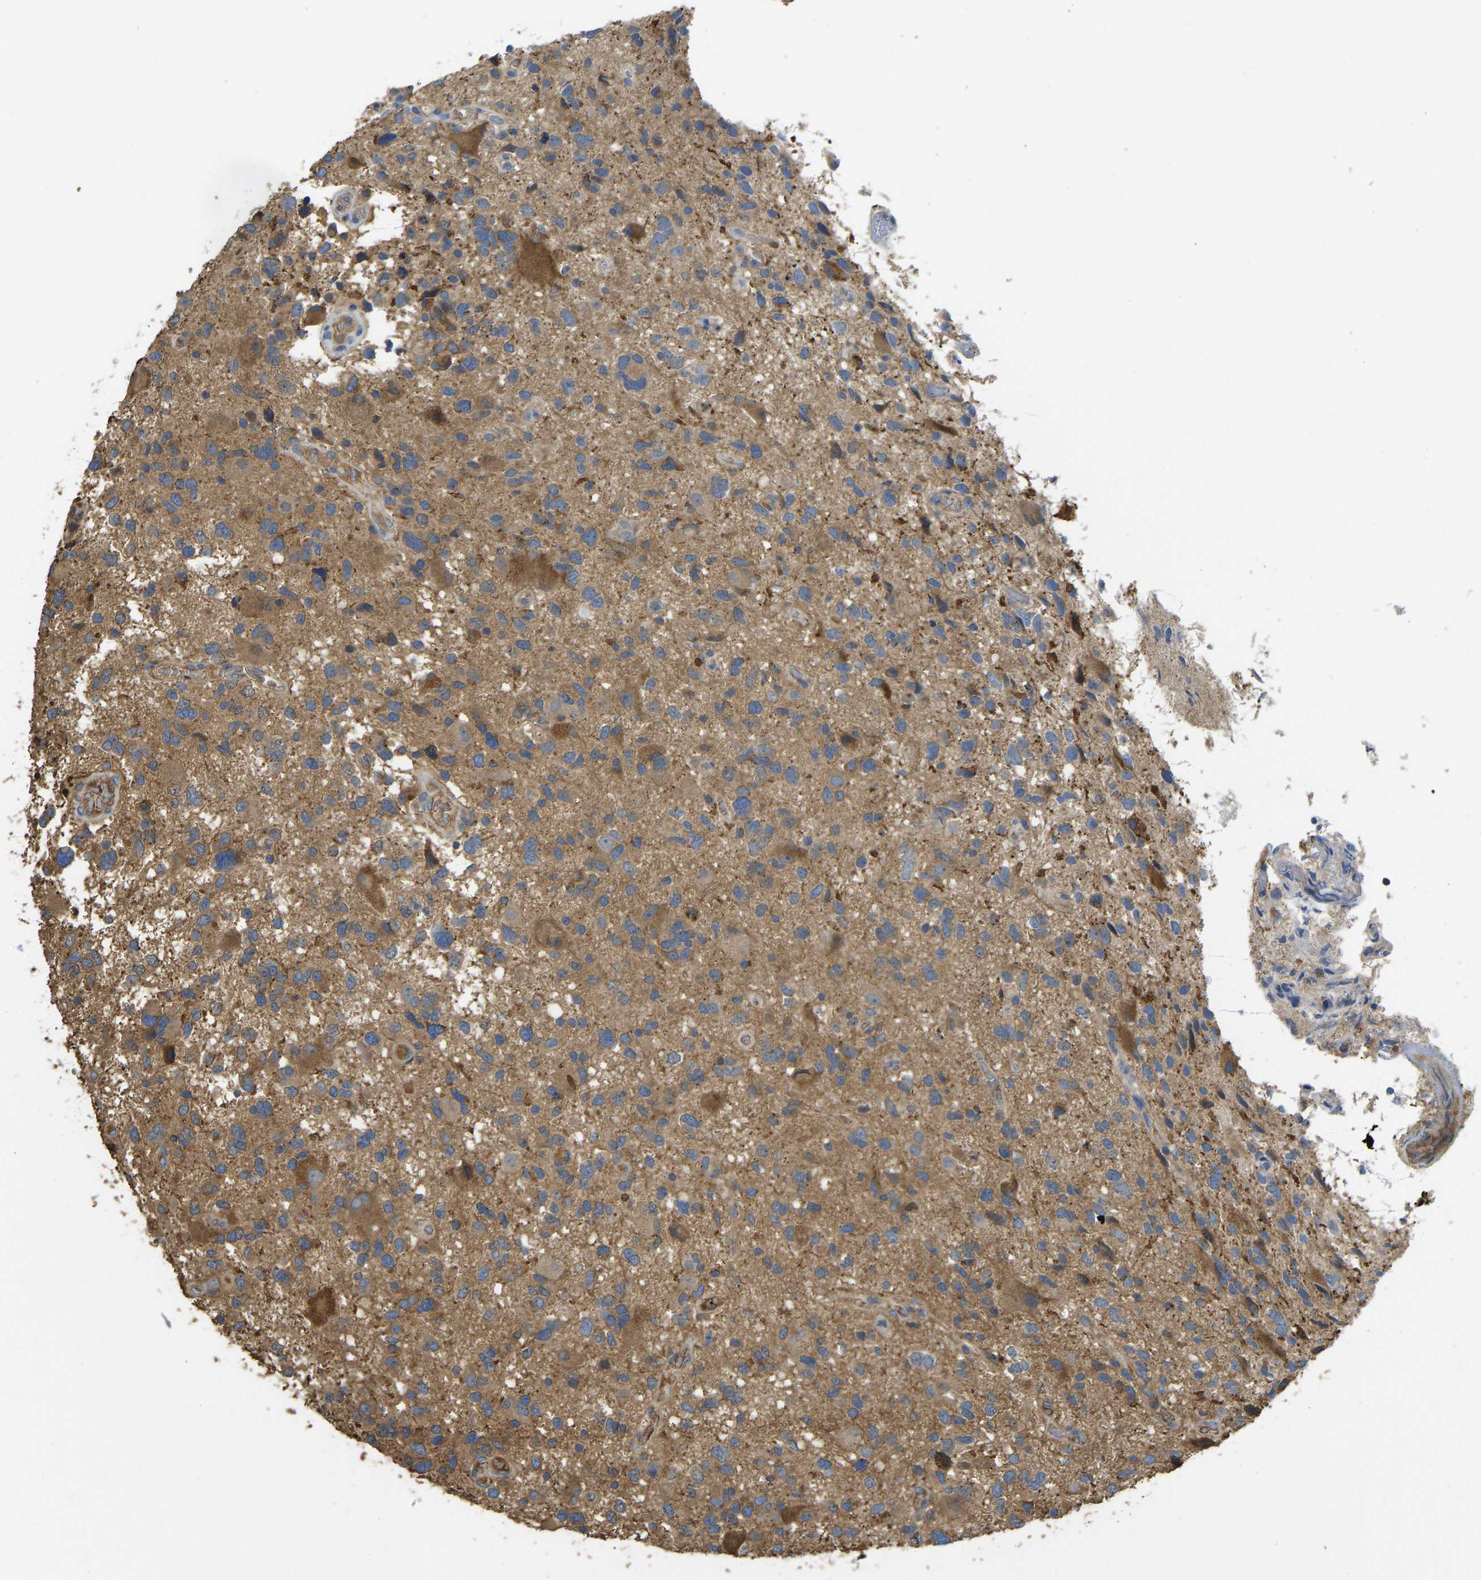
{"staining": {"intensity": "moderate", "quantity": ">75%", "location": "cytoplasmic/membranous"}, "tissue": "glioma", "cell_type": "Tumor cells", "image_type": "cancer", "snomed": [{"axis": "morphology", "description": "Glioma, malignant, High grade"}, {"axis": "topography", "description": "Brain"}], "caption": "Moderate cytoplasmic/membranous positivity is present in approximately >75% of tumor cells in glioma.", "gene": "VCPKMT", "patient": {"sex": "male", "age": 33}}